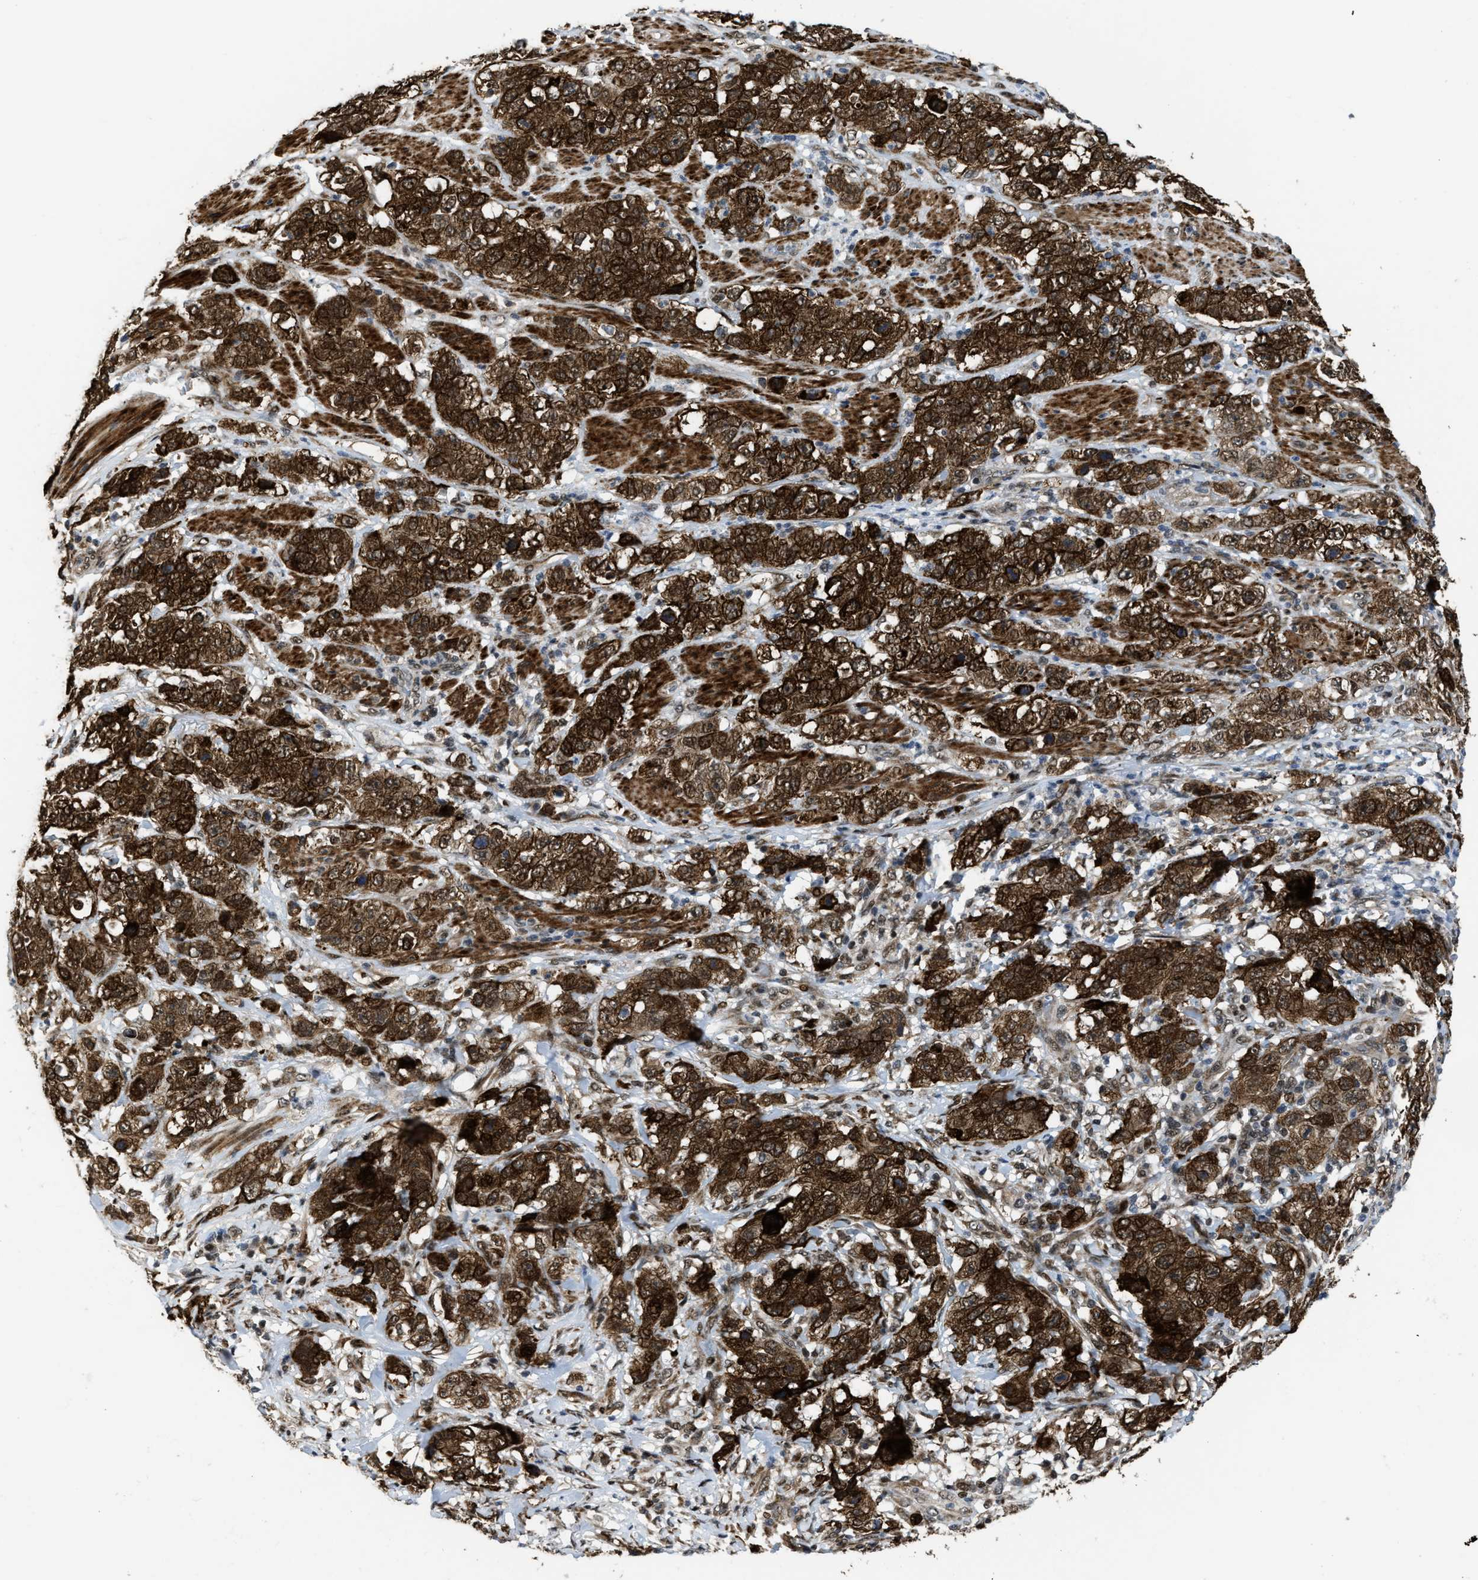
{"staining": {"intensity": "strong", "quantity": ">75%", "location": "cytoplasmic/membranous"}, "tissue": "stomach cancer", "cell_type": "Tumor cells", "image_type": "cancer", "snomed": [{"axis": "morphology", "description": "Adenocarcinoma, NOS"}, {"axis": "topography", "description": "Stomach"}], "caption": "An immunohistochemistry (IHC) photomicrograph of tumor tissue is shown. Protein staining in brown labels strong cytoplasmic/membranous positivity in stomach adenocarcinoma within tumor cells.", "gene": "ZNF250", "patient": {"sex": "male", "age": 48}}